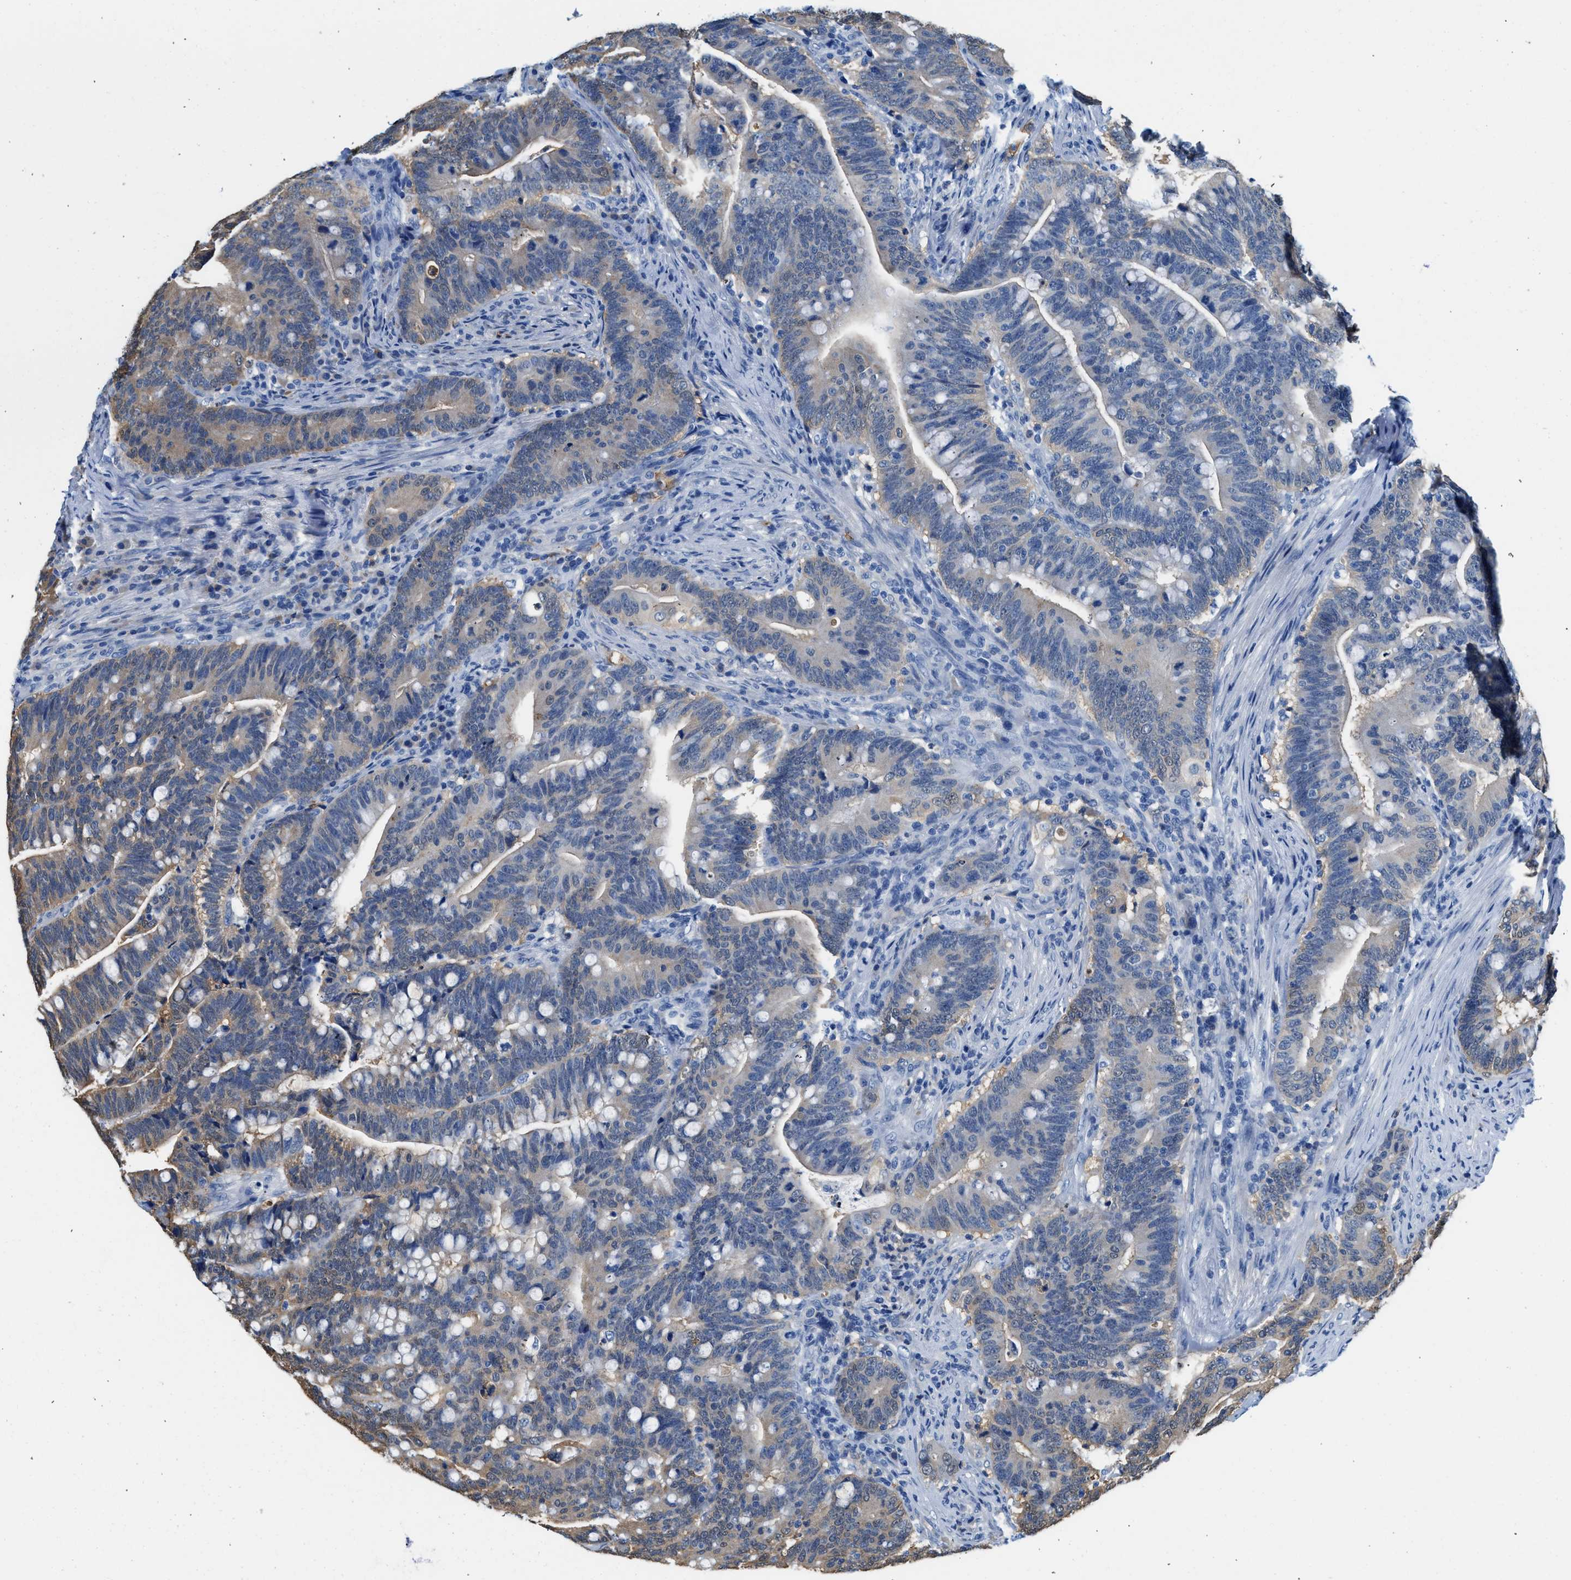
{"staining": {"intensity": "weak", "quantity": "<25%", "location": "cytoplasmic/membranous"}, "tissue": "colorectal cancer", "cell_type": "Tumor cells", "image_type": "cancer", "snomed": [{"axis": "morphology", "description": "Normal tissue, NOS"}, {"axis": "morphology", "description": "Adenocarcinoma, NOS"}, {"axis": "topography", "description": "Colon"}], "caption": "Tumor cells show no significant expression in colorectal cancer (adenocarcinoma).", "gene": "FADS6", "patient": {"sex": "female", "age": 66}}